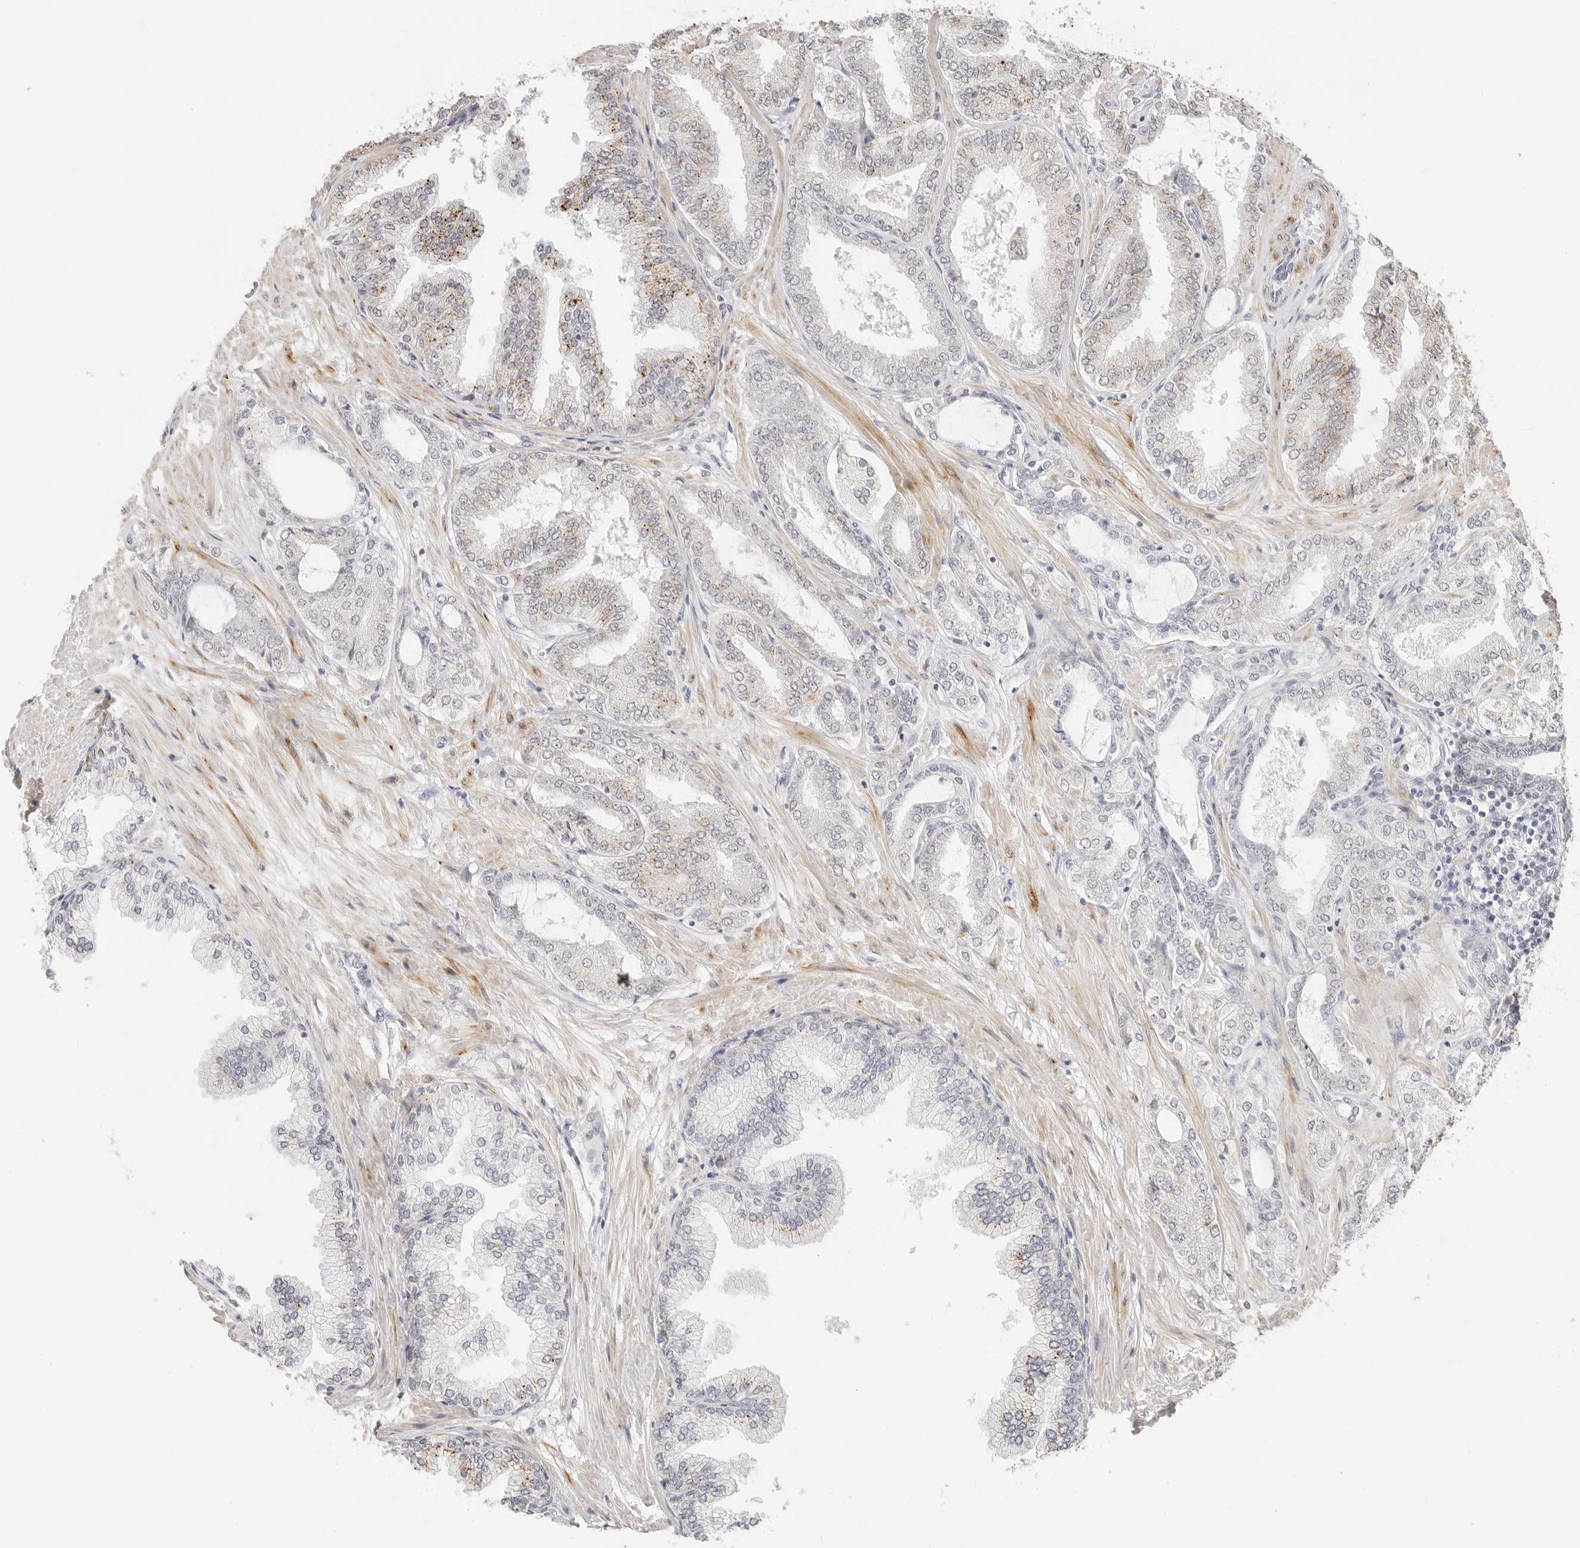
{"staining": {"intensity": "strong", "quantity": "<25%", "location": "cytoplasmic/membranous"}, "tissue": "prostate cancer", "cell_type": "Tumor cells", "image_type": "cancer", "snomed": [{"axis": "morphology", "description": "Adenocarcinoma, Low grade"}, {"axis": "topography", "description": "Prostate"}], "caption": "About <25% of tumor cells in prostate cancer display strong cytoplasmic/membranous protein positivity as visualized by brown immunohistochemical staining.", "gene": "PCDH19", "patient": {"sex": "male", "age": 63}}